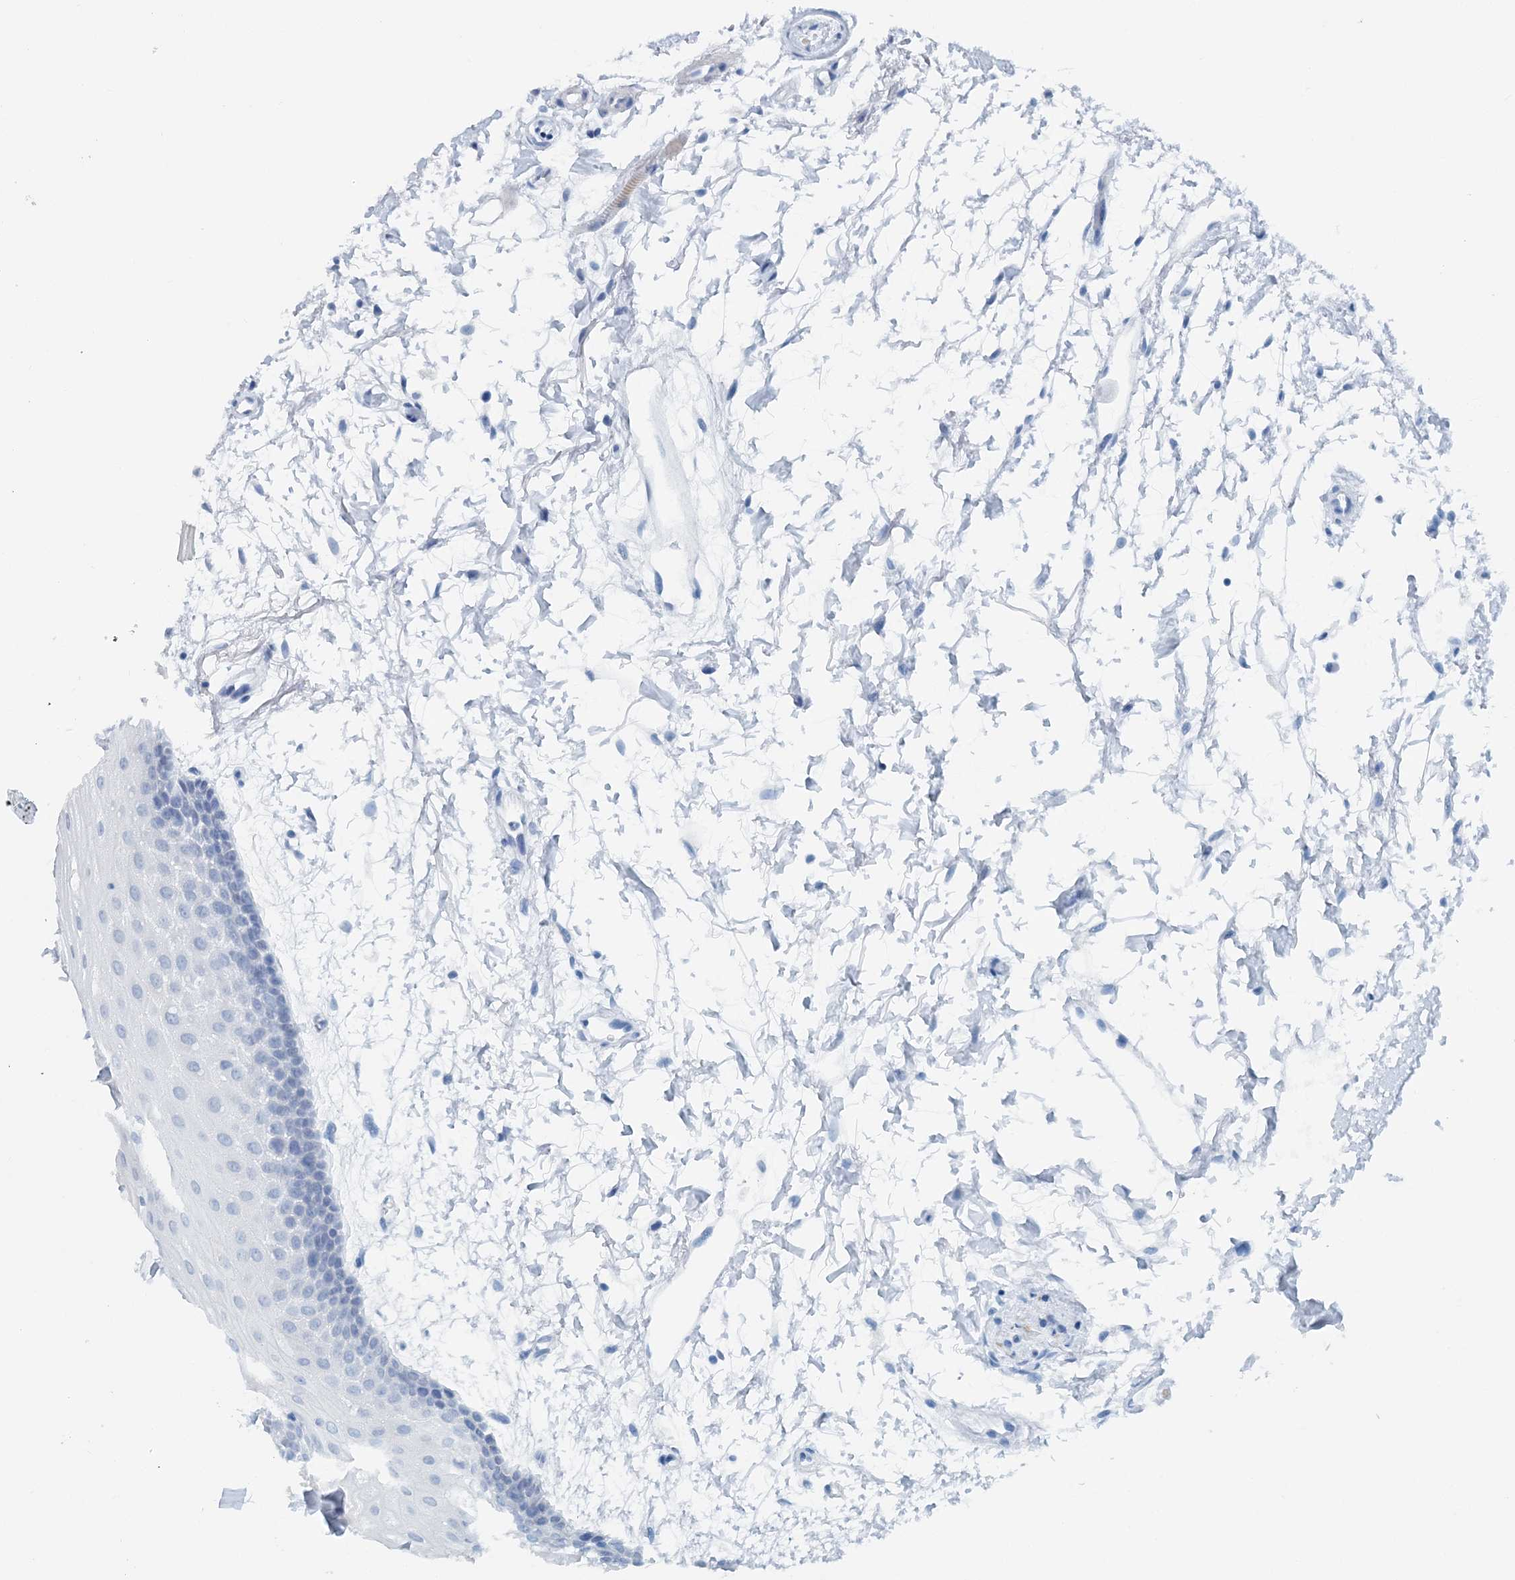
{"staining": {"intensity": "negative", "quantity": "none", "location": "none"}, "tissue": "oral mucosa", "cell_type": "Squamous epithelial cells", "image_type": "normal", "snomed": [{"axis": "morphology", "description": "Normal tissue, NOS"}, {"axis": "topography", "description": "Skeletal muscle"}, {"axis": "topography", "description": "Oral tissue"}, {"axis": "topography", "description": "Peripheral nerve tissue"}], "caption": "High power microscopy micrograph of an immunohistochemistry (IHC) micrograph of unremarkable oral mucosa, revealing no significant expression in squamous epithelial cells. The staining was performed using DAB to visualize the protein expression in brown, while the nuclei were stained in blue with hematoxylin (Magnification: 20x).", "gene": "PFN2", "patient": {"sex": "female", "age": 84}}